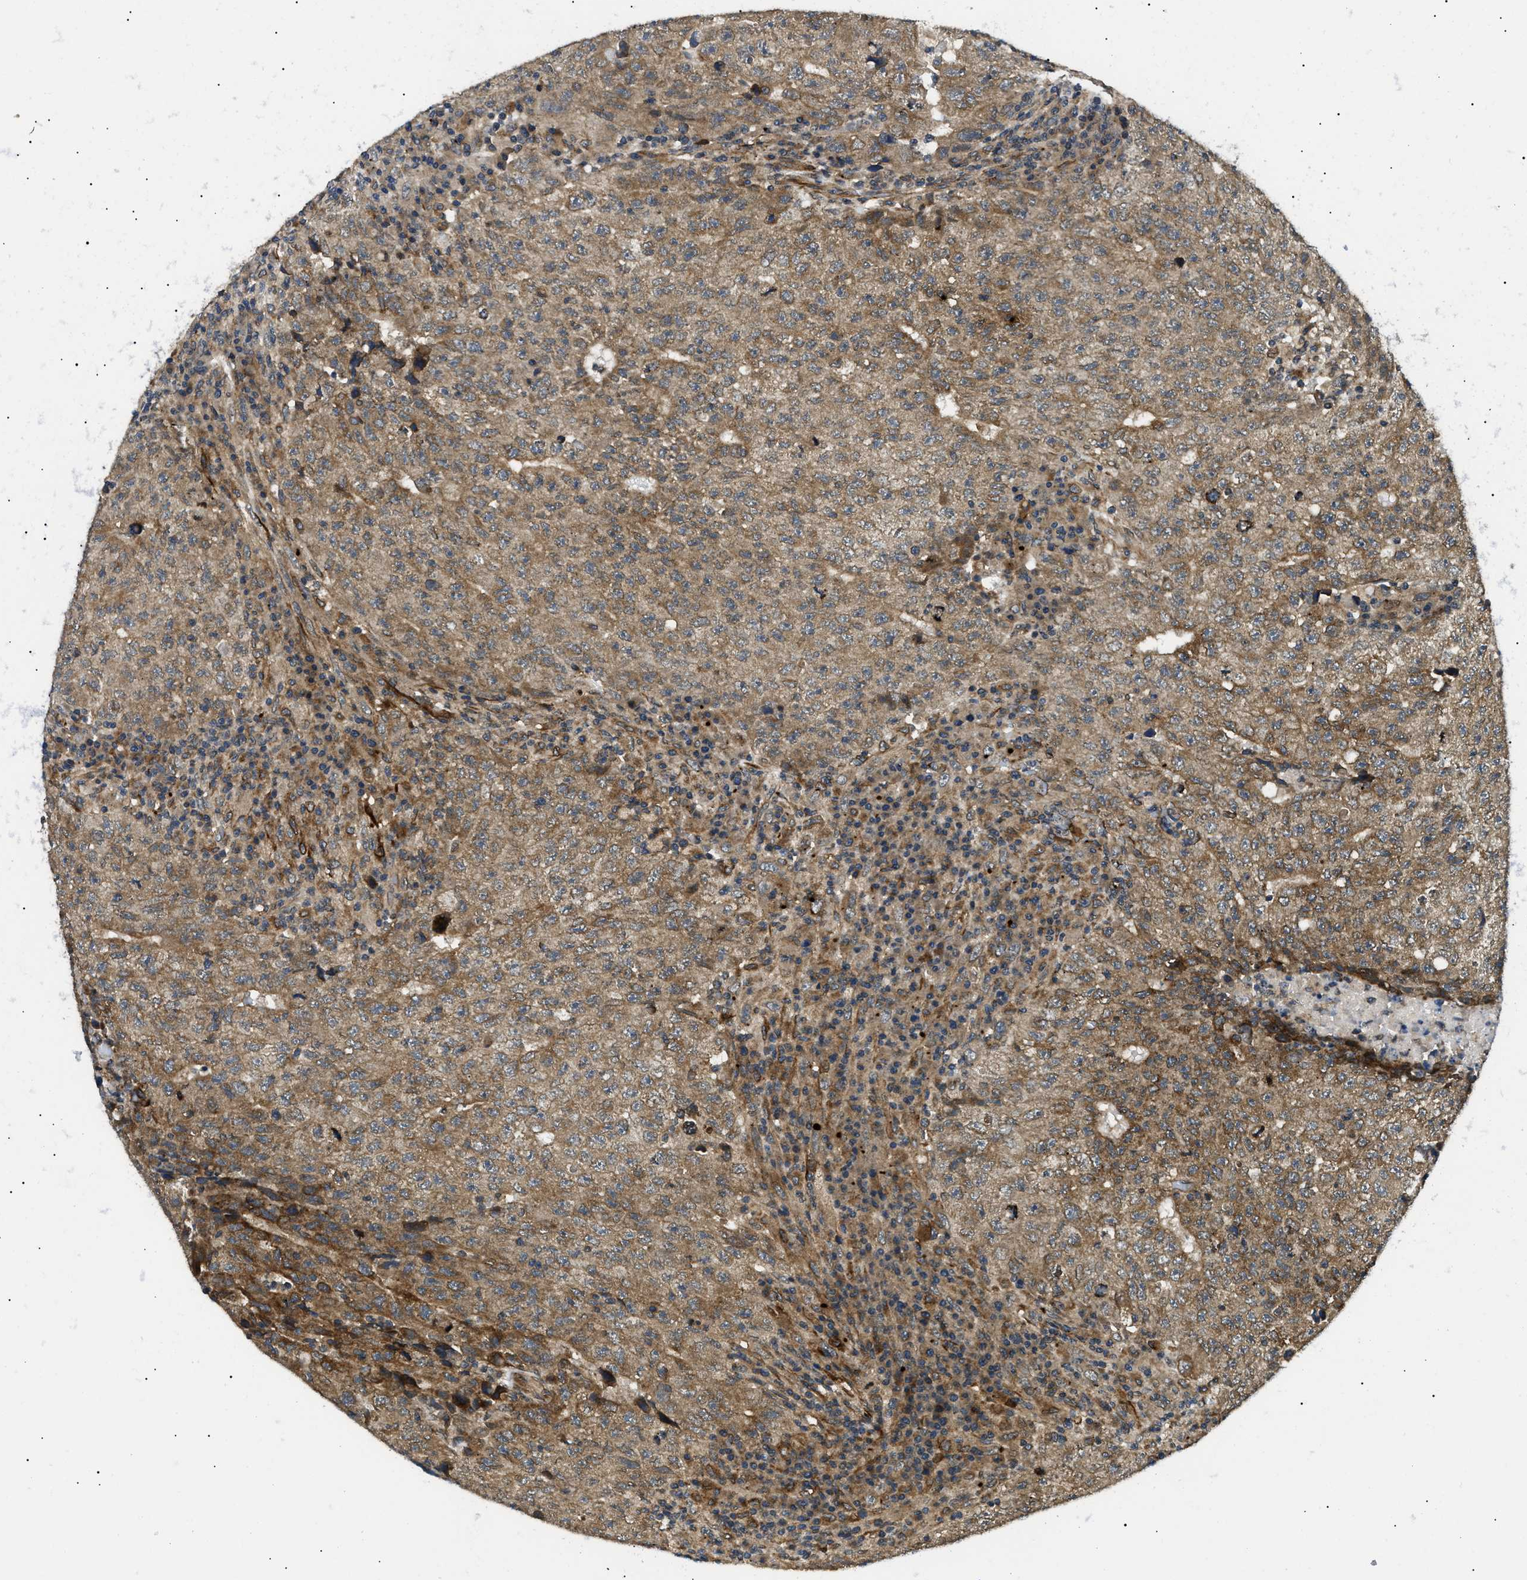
{"staining": {"intensity": "moderate", "quantity": ">75%", "location": "cytoplasmic/membranous"}, "tissue": "testis cancer", "cell_type": "Tumor cells", "image_type": "cancer", "snomed": [{"axis": "morphology", "description": "Necrosis, NOS"}, {"axis": "morphology", "description": "Carcinoma, Embryonal, NOS"}, {"axis": "topography", "description": "Testis"}], "caption": "Embryonal carcinoma (testis) tissue shows moderate cytoplasmic/membranous positivity in approximately >75% of tumor cells", "gene": "ATP6AP1", "patient": {"sex": "male", "age": 19}}